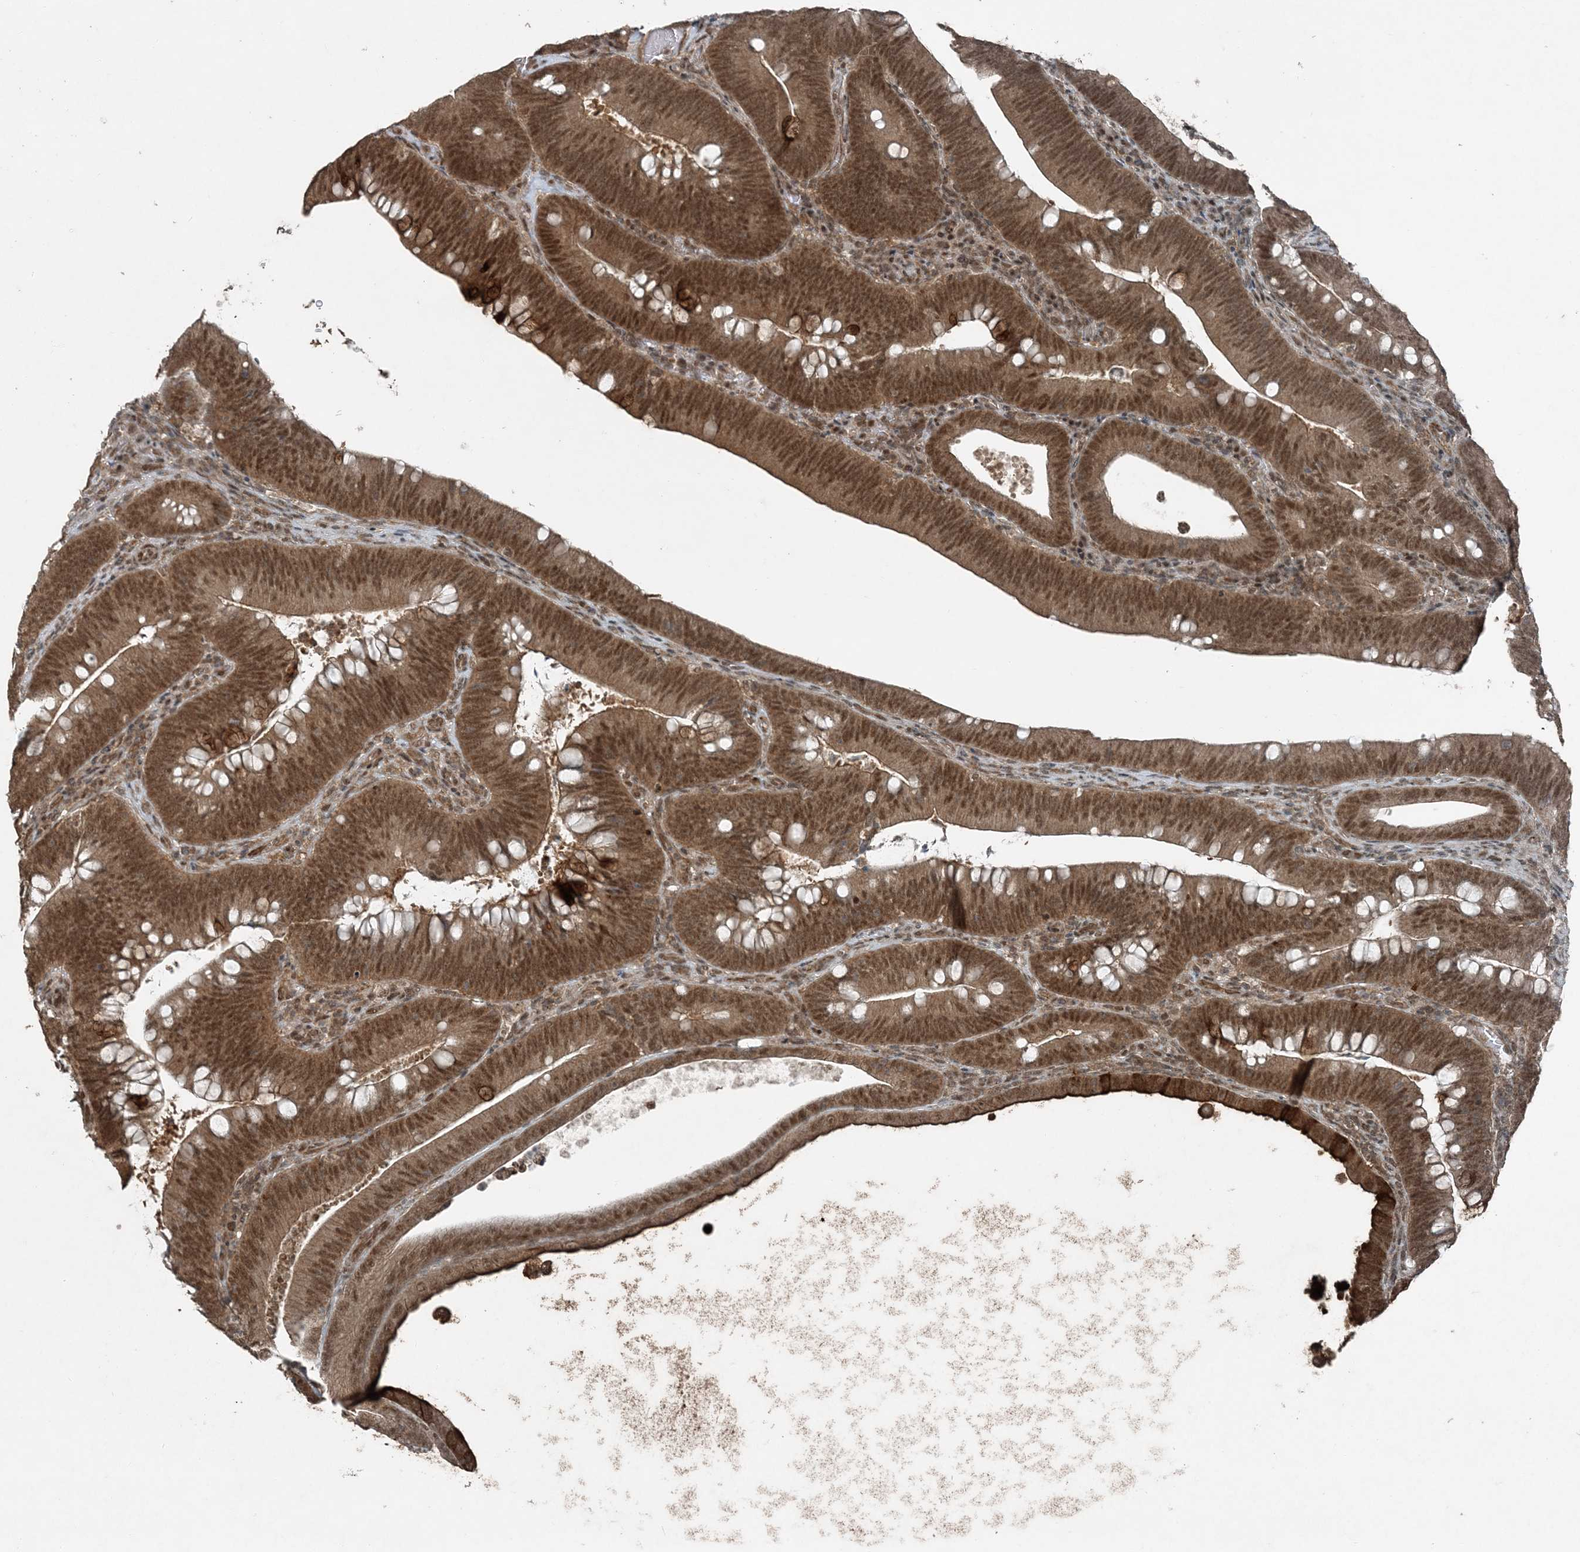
{"staining": {"intensity": "strong", "quantity": ">75%", "location": "cytoplasmic/membranous,nuclear"}, "tissue": "colorectal cancer", "cell_type": "Tumor cells", "image_type": "cancer", "snomed": [{"axis": "morphology", "description": "Normal tissue, NOS"}, {"axis": "topography", "description": "Colon"}], "caption": "An IHC histopathology image of neoplastic tissue is shown. Protein staining in brown labels strong cytoplasmic/membranous and nuclear positivity in colorectal cancer within tumor cells. (brown staining indicates protein expression, while blue staining denotes nuclei).", "gene": "COPS7B", "patient": {"sex": "female", "age": 82}}